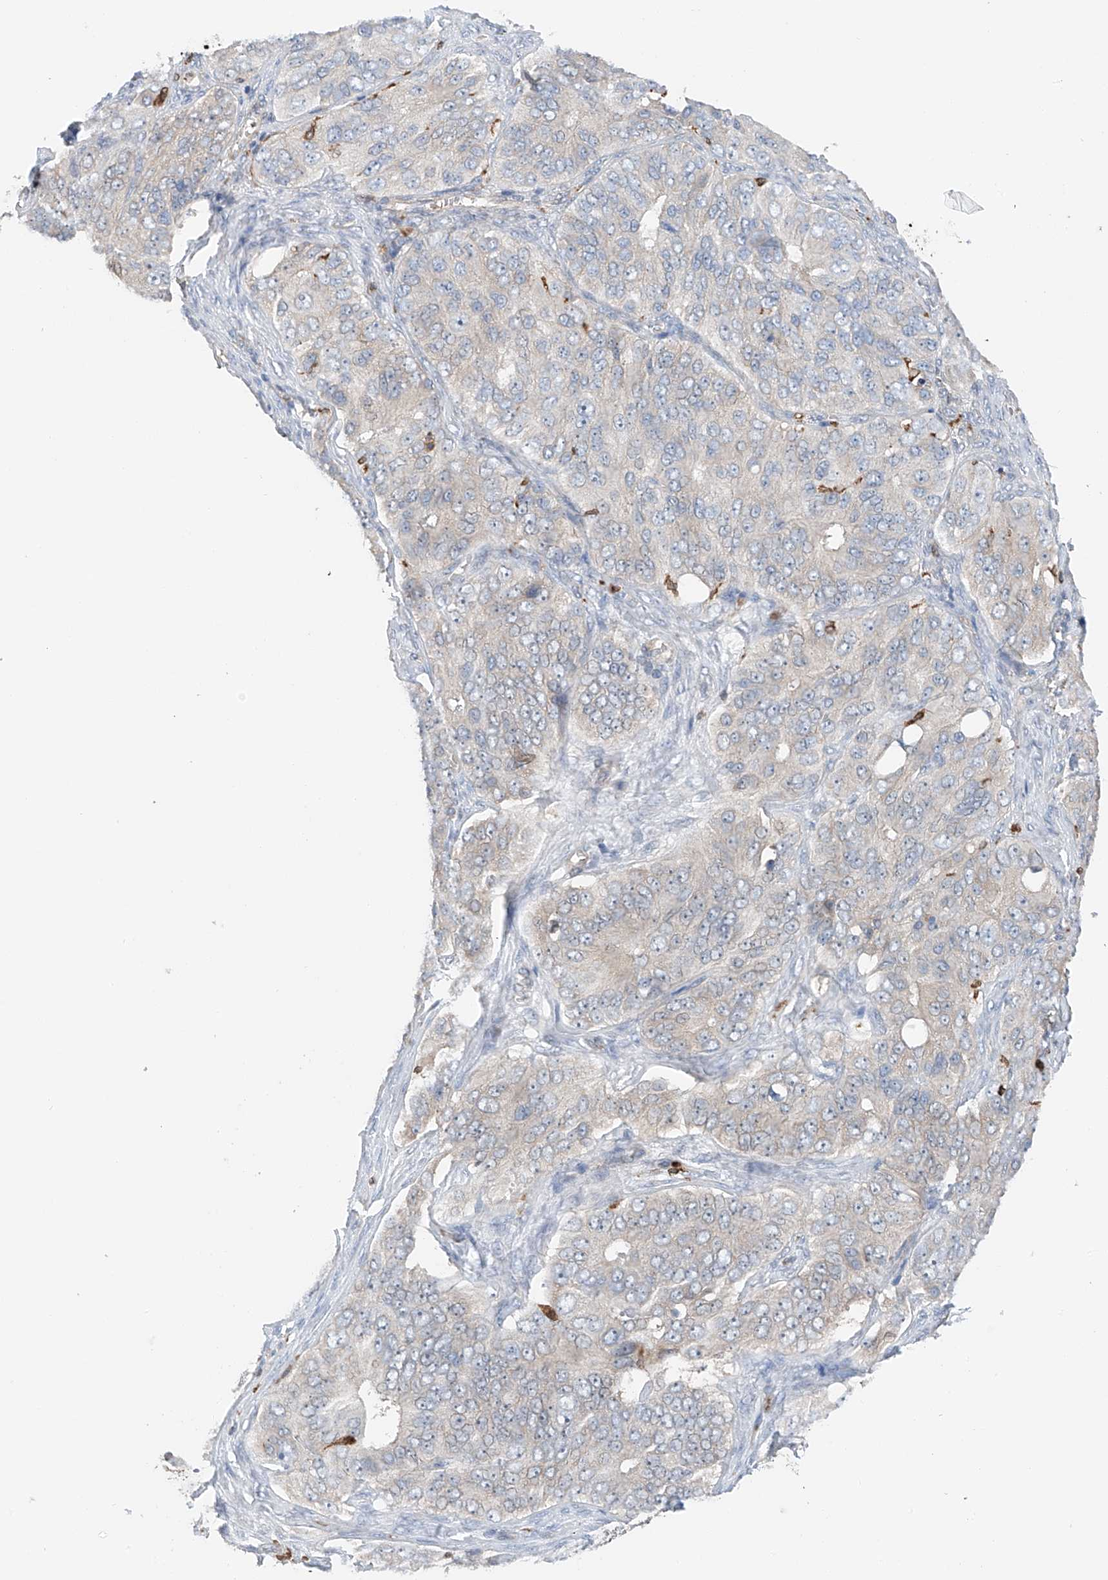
{"staining": {"intensity": "negative", "quantity": "none", "location": "none"}, "tissue": "ovarian cancer", "cell_type": "Tumor cells", "image_type": "cancer", "snomed": [{"axis": "morphology", "description": "Carcinoma, endometroid"}, {"axis": "topography", "description": "Ovary"}], "caption": "Protein analysis of endometroid carcinoma (ovarian) shows no significant positivity in tumor cells. (DAB immunohistochemistry (IHC) visualized using brightfield microscopy, high magnification).", "gene": "TBXAS1", "patient": {"sex": "female", "age": 51}}